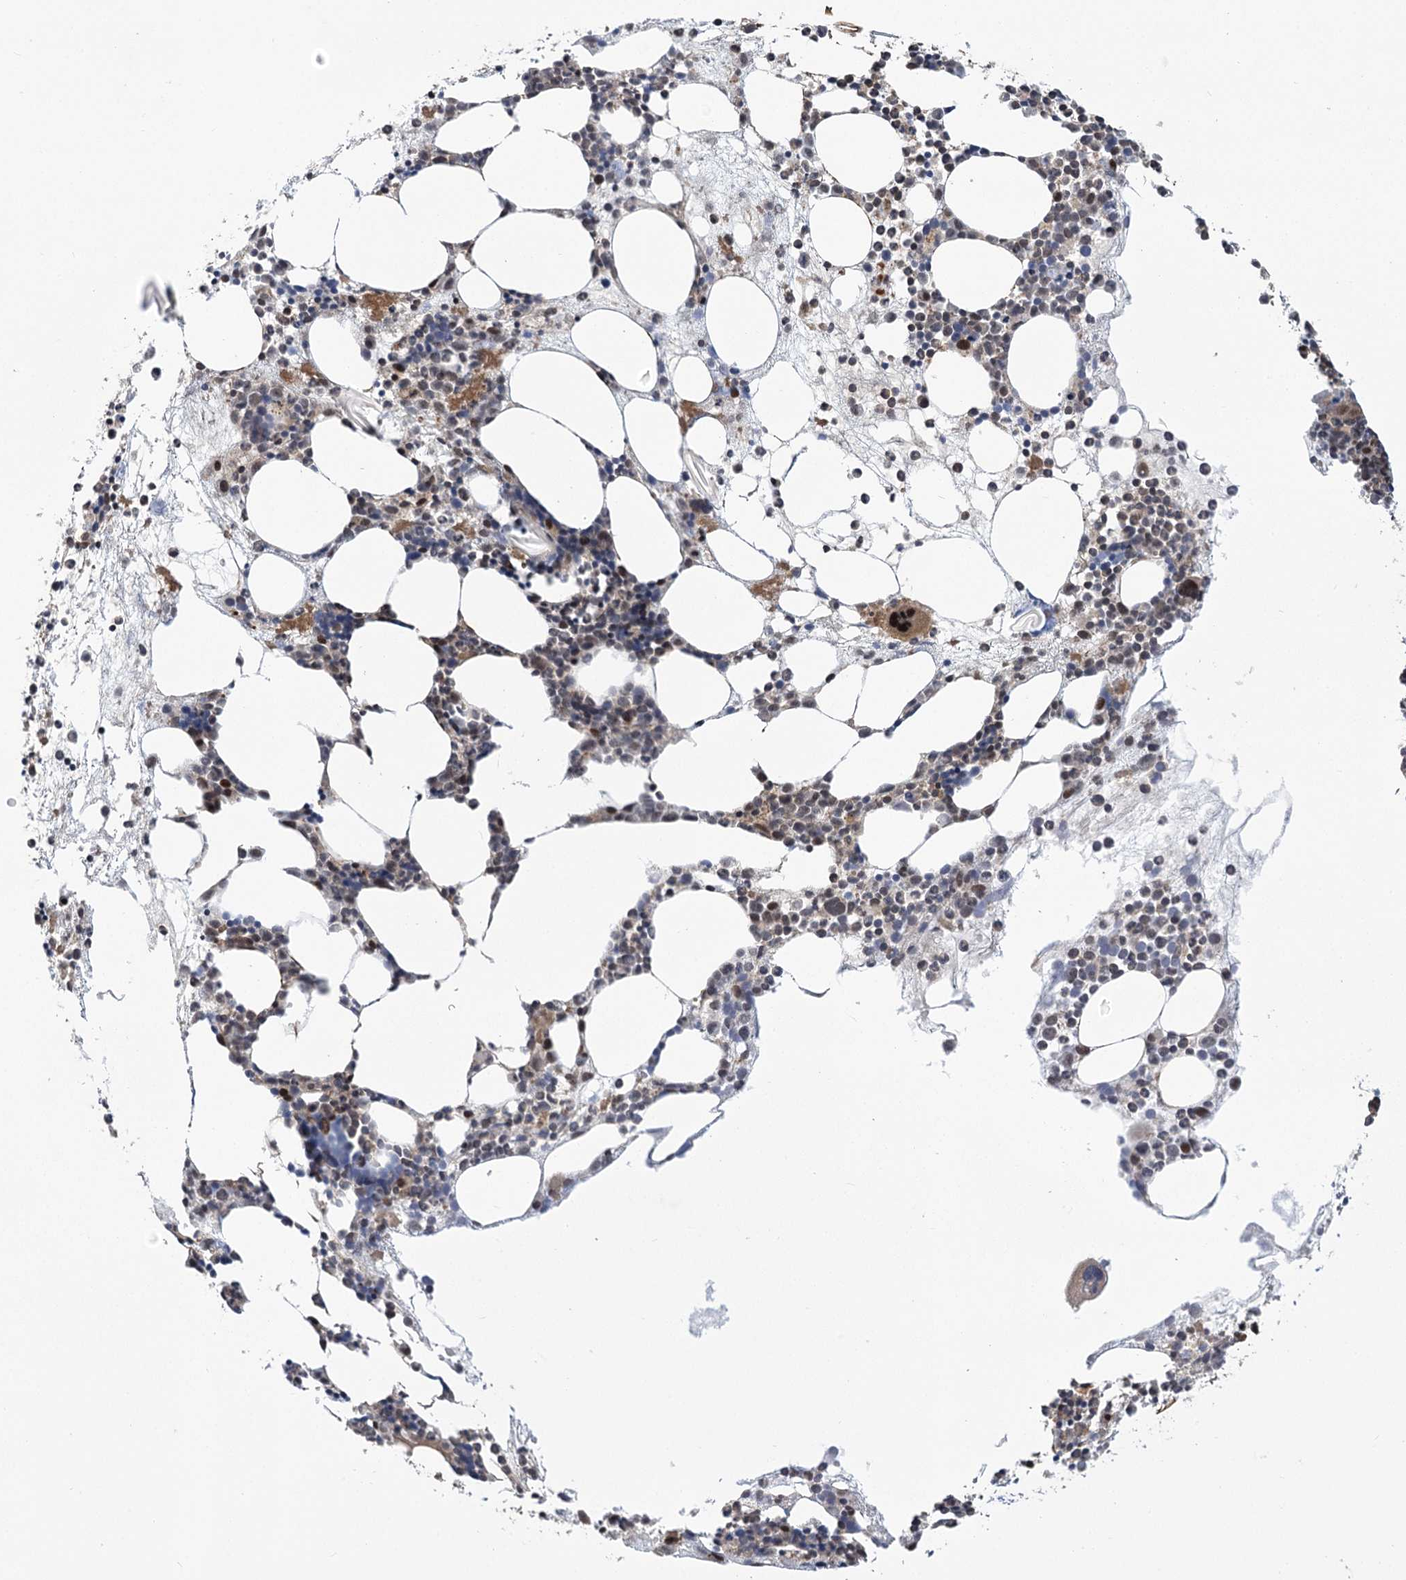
{"staining": {"intensity": "moderate", "quantity": "<25%", "location": "cytoplasmic/membranous,nuclear"}, "tissue": "bone marrow", "cell_type": "Hematopoietic cells", "image_type": "normal", "snomed": [{"axis": "morphology", "description": "Normal tissue, NOS"}, {"axis": "topography", "description": "Bone marrow"}], "caption": "Hematopoietic cells display low levels of moderate cytoplasmic/membranous,nuclear staining in approximately <25% of cells in normal bone marrow.", "gene": "HELQ", "patient": {"sex": "female", "age": 89}}